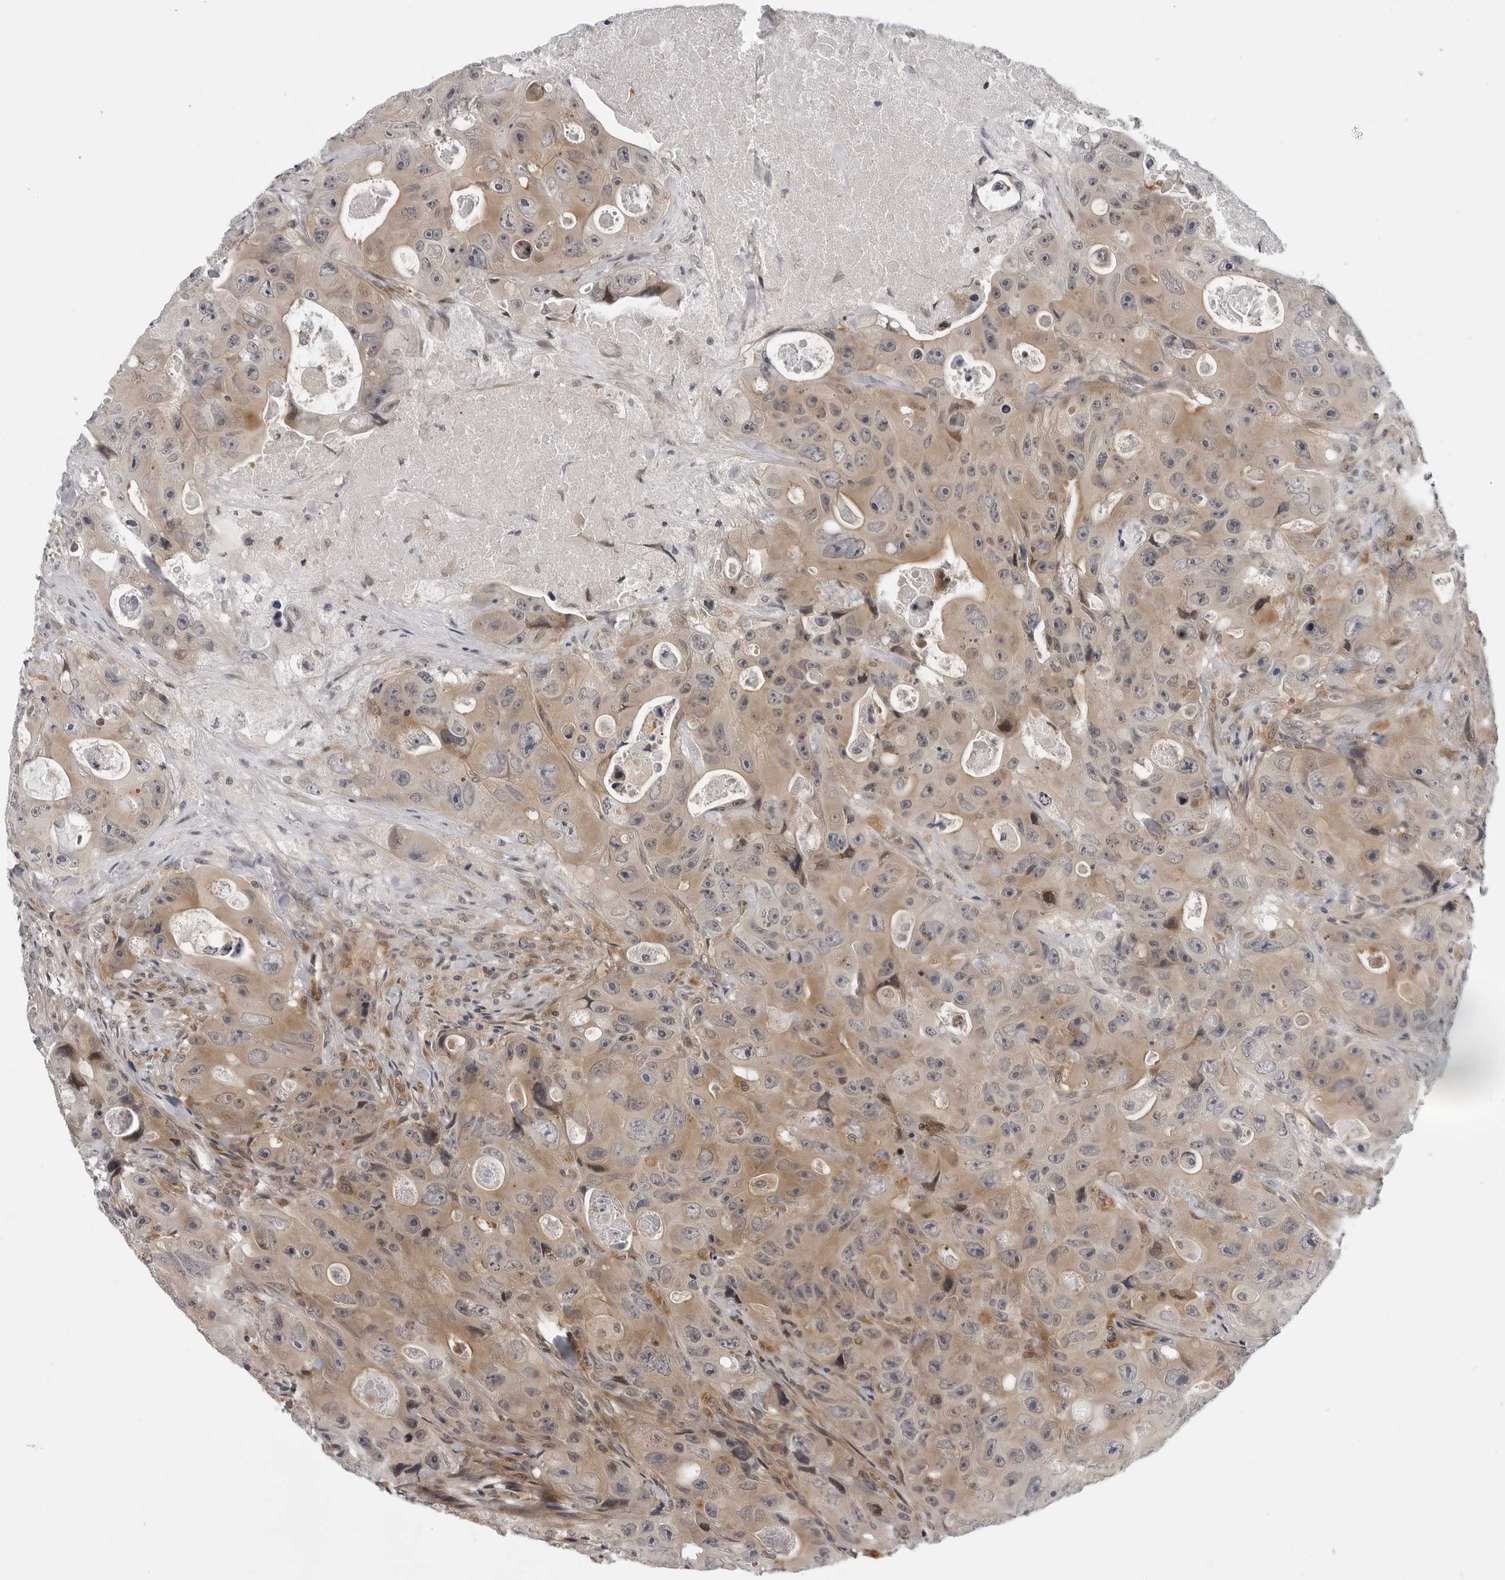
{"staining": {"intensity": "moderate", "quantity": ">75%", "location": "cytoplasmic/membranous"}, "tissue": "colorectal cancer", "cell_type": "Tumor cells", "image_type": "cancer", "snomed": [{"axis": "morphology", "description": "Adenocarcinoma, NOS"}, {"axis": "topography", "description": "Colon"}], "caption": "Brown immunohistochemical staining in colorectal cancer exhibits moderate cytoplasmic/membranous expression in about >75% of tumor cells. (DAB (3,3'-diaminobenzidine) IHC with brightfield microscopy, high magnification).", "gene": "KIAA1614", "patient": {"sex": "female", "age": 46}}